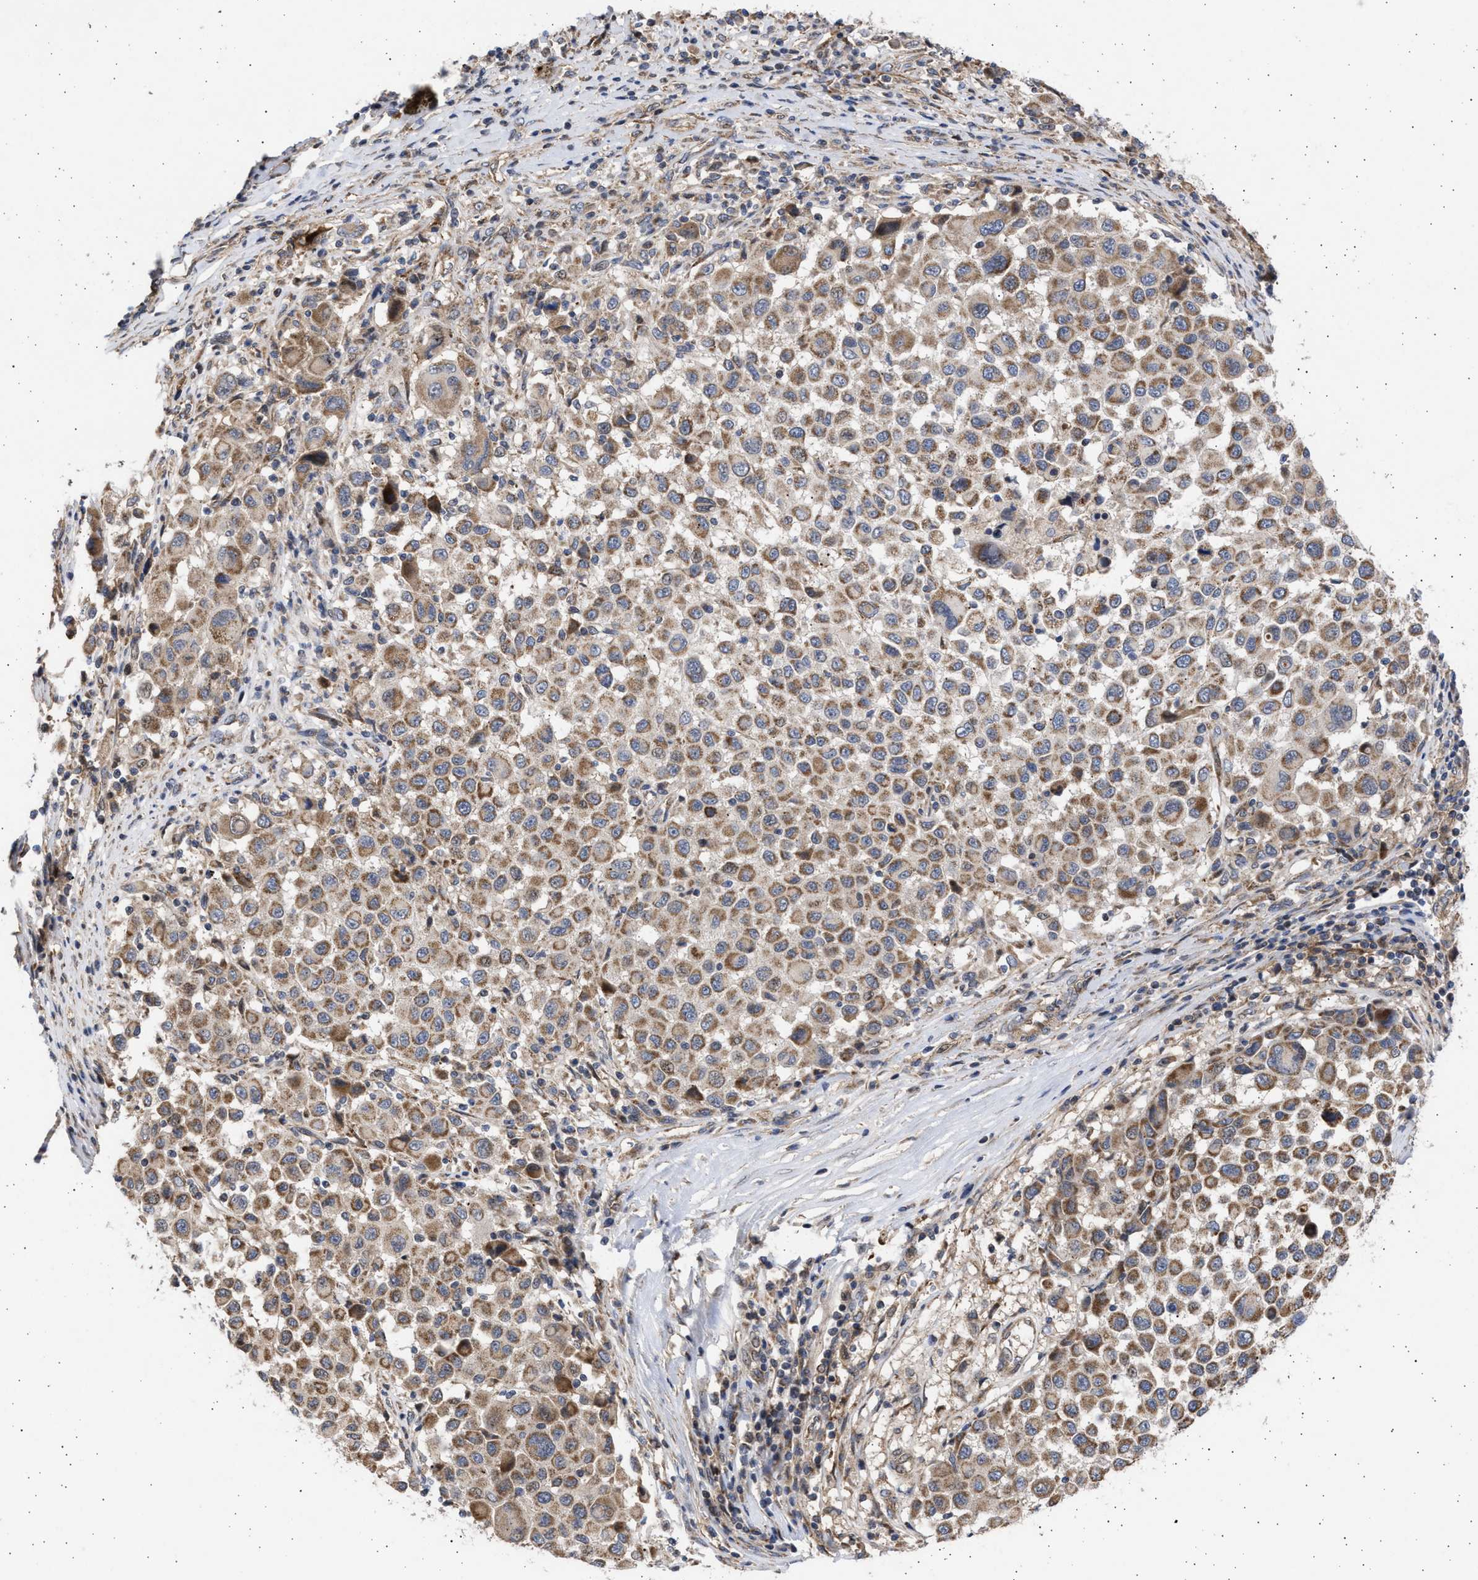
{"staining": {"intensity": "moderate", "quantity": ">75%", "location": "cytoplasmic/membranous"}, "tissue": "melanoma", "cell_type": "Tumor cells", "image_type": "cancer", "snomed": [{"axis": "morphology", "description": "Malignant melanoma, Metastatic site"}, {"axis": "topography", "description": "Lymph node"}], "caption": "An immunohistochemistry histopathology image of neoplastic tissue is shown. Protein staining in brown highlights moderate cytoplasmic/membranous positivity in melanoma within tumor cells.", "gene": "TTC19", "patient": {"sex": "male", "age": 61}}